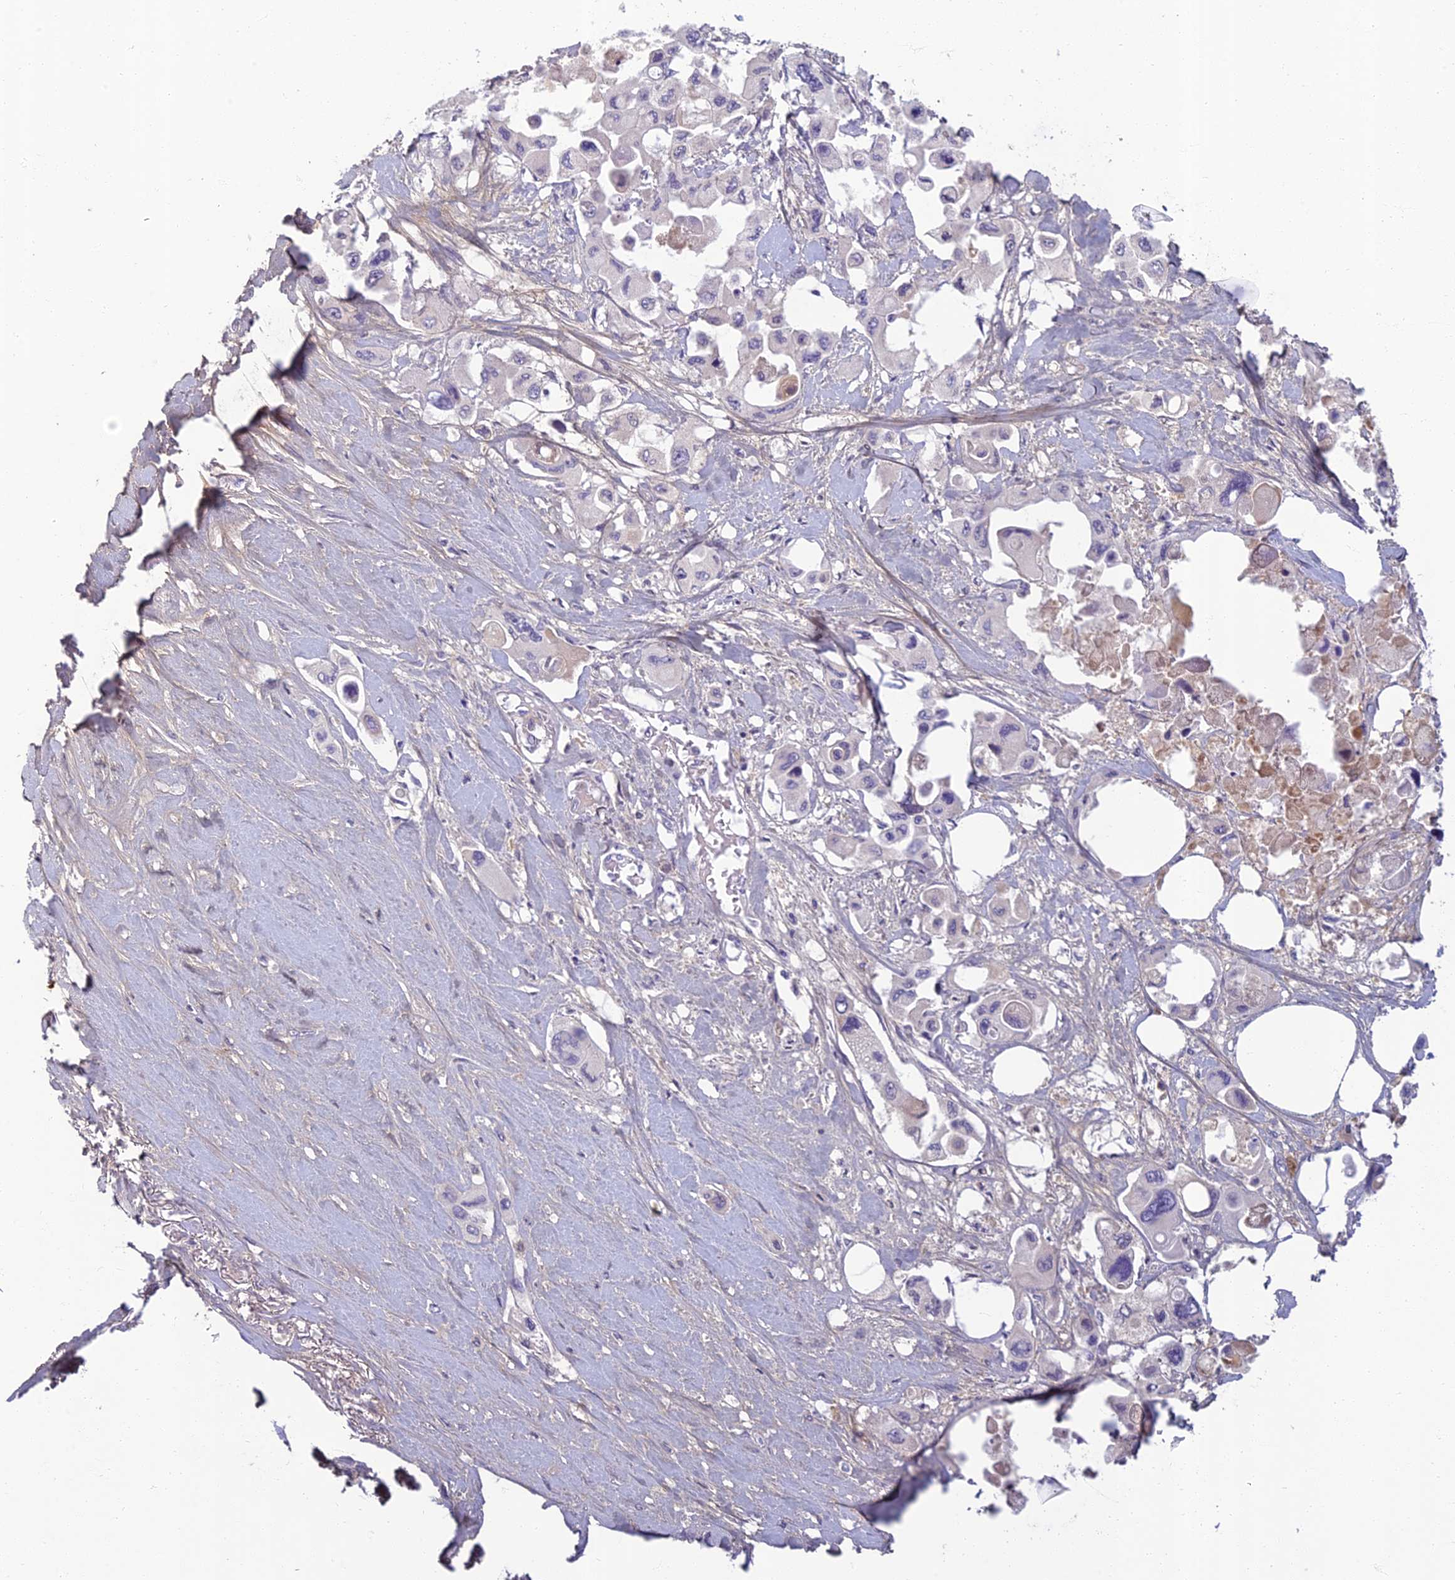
{"staining": {"intensity": "negative", "quantity": "none", "location": "none"}, "tissue": "pancreatic cancer", "cell_type": "Tumor cells", "image_type": "cancer", "snomed": [{"axis": "morphology", "description": "Adenocarcinoma, NOS"}, {"axis": "topography", "description": "Pancreas"}], "caption": "Pancreatic cancer (adenocarcinoma) was stained to show a protein in brown. There is no significant expression in tumor cells.", "gene": "SLC25A41", "patient": {"sex": "male", "age": 92}}